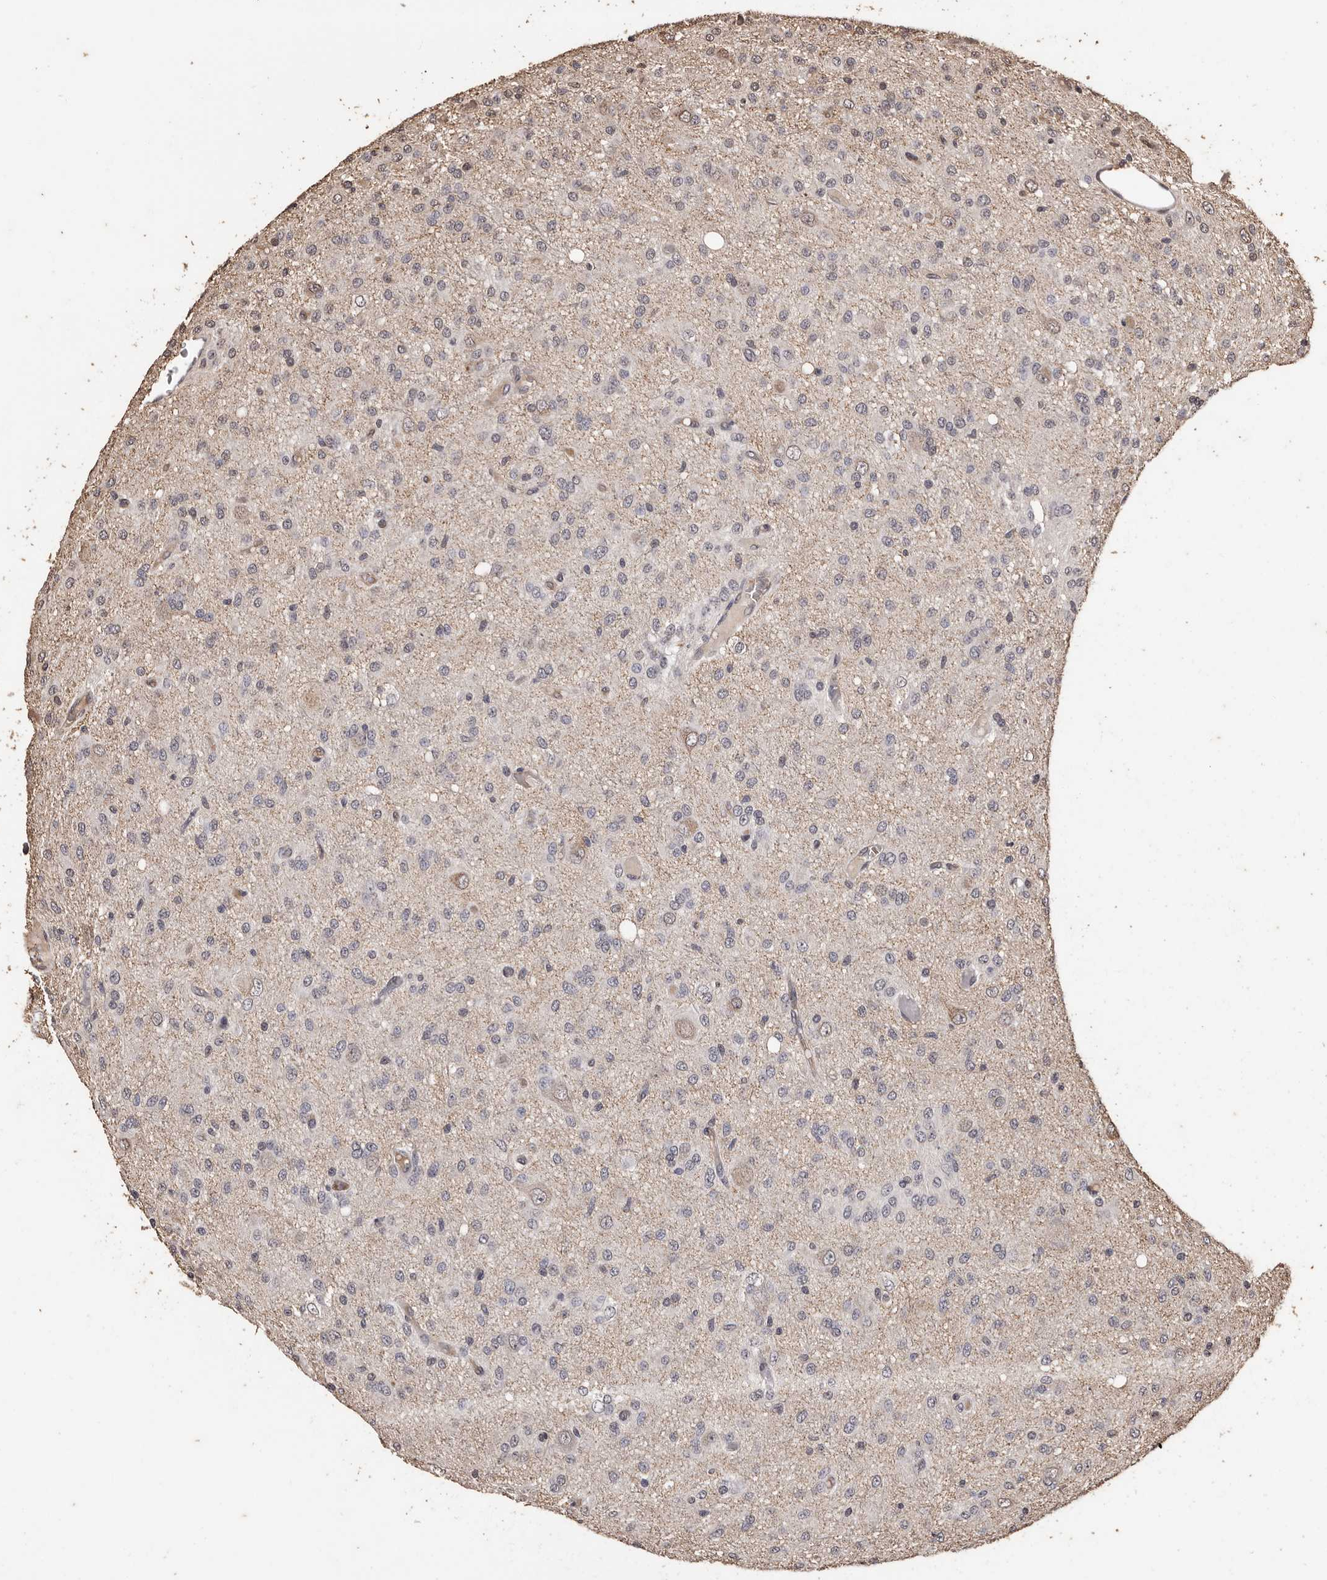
{"staining": {"intensity": "negative", "quantity": "none", "location": "none"}, "tissue": "glioma", "cell_type": "Tumor cells", "image_type": "cancer", "snomed": [{"axis": "morphology", "description": "Glioma, malignant, High grade"}, {"axis": "topography", "description": "Brain"}], "caption": "Tumor cells show no significant positivity in malignant high-grade glioma.", "gene": "NAV1", "patient": {"sex": "female", "age": 59}}